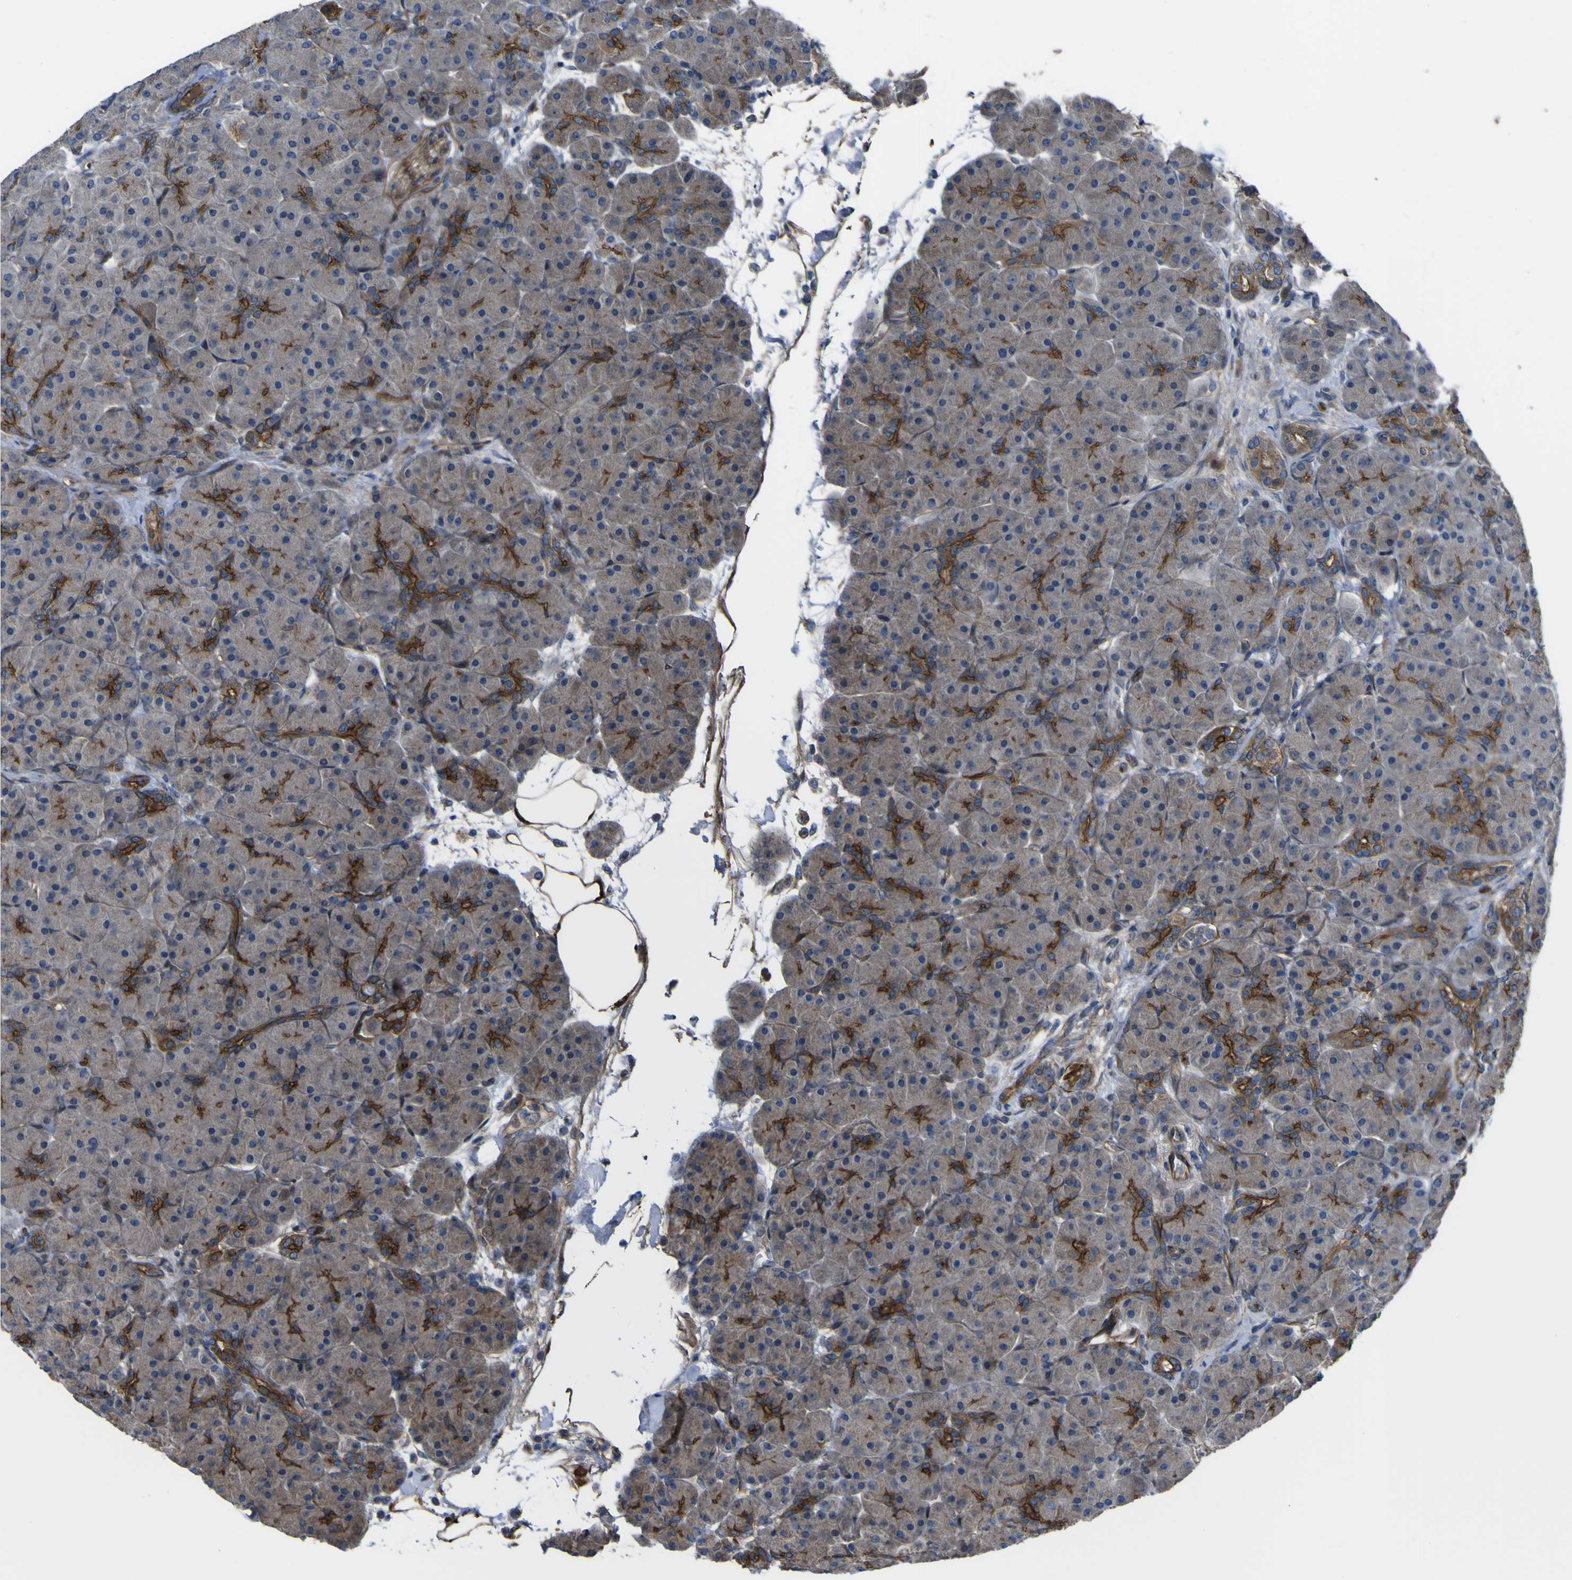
{"staining": {"intensity": "strong", "quantity": ">75%", "location": "cytoplasmic/membranous"}, "tissue": "pancreas", "cell_type": "Exocrine glandular cells", "image_type": "normal", "snomed": [{"axis": "morphology", "description": "Normal tissue, NOS"}, {"axis": "topography", "description": "Pancreas"}], "caption": "Immunohistochemistry (IHC) image of benign pancreas: human pancreas stained using immunohistochemistry (IHC) shows high levels of strong protein expression localized specifically in the cytoplasmic/membranous of exocrine glandular cells, appearing as a cytoplasmic/membranous brown color.", "gene": "FBXO30", "patient": {"sex": "male", "age": 66}}